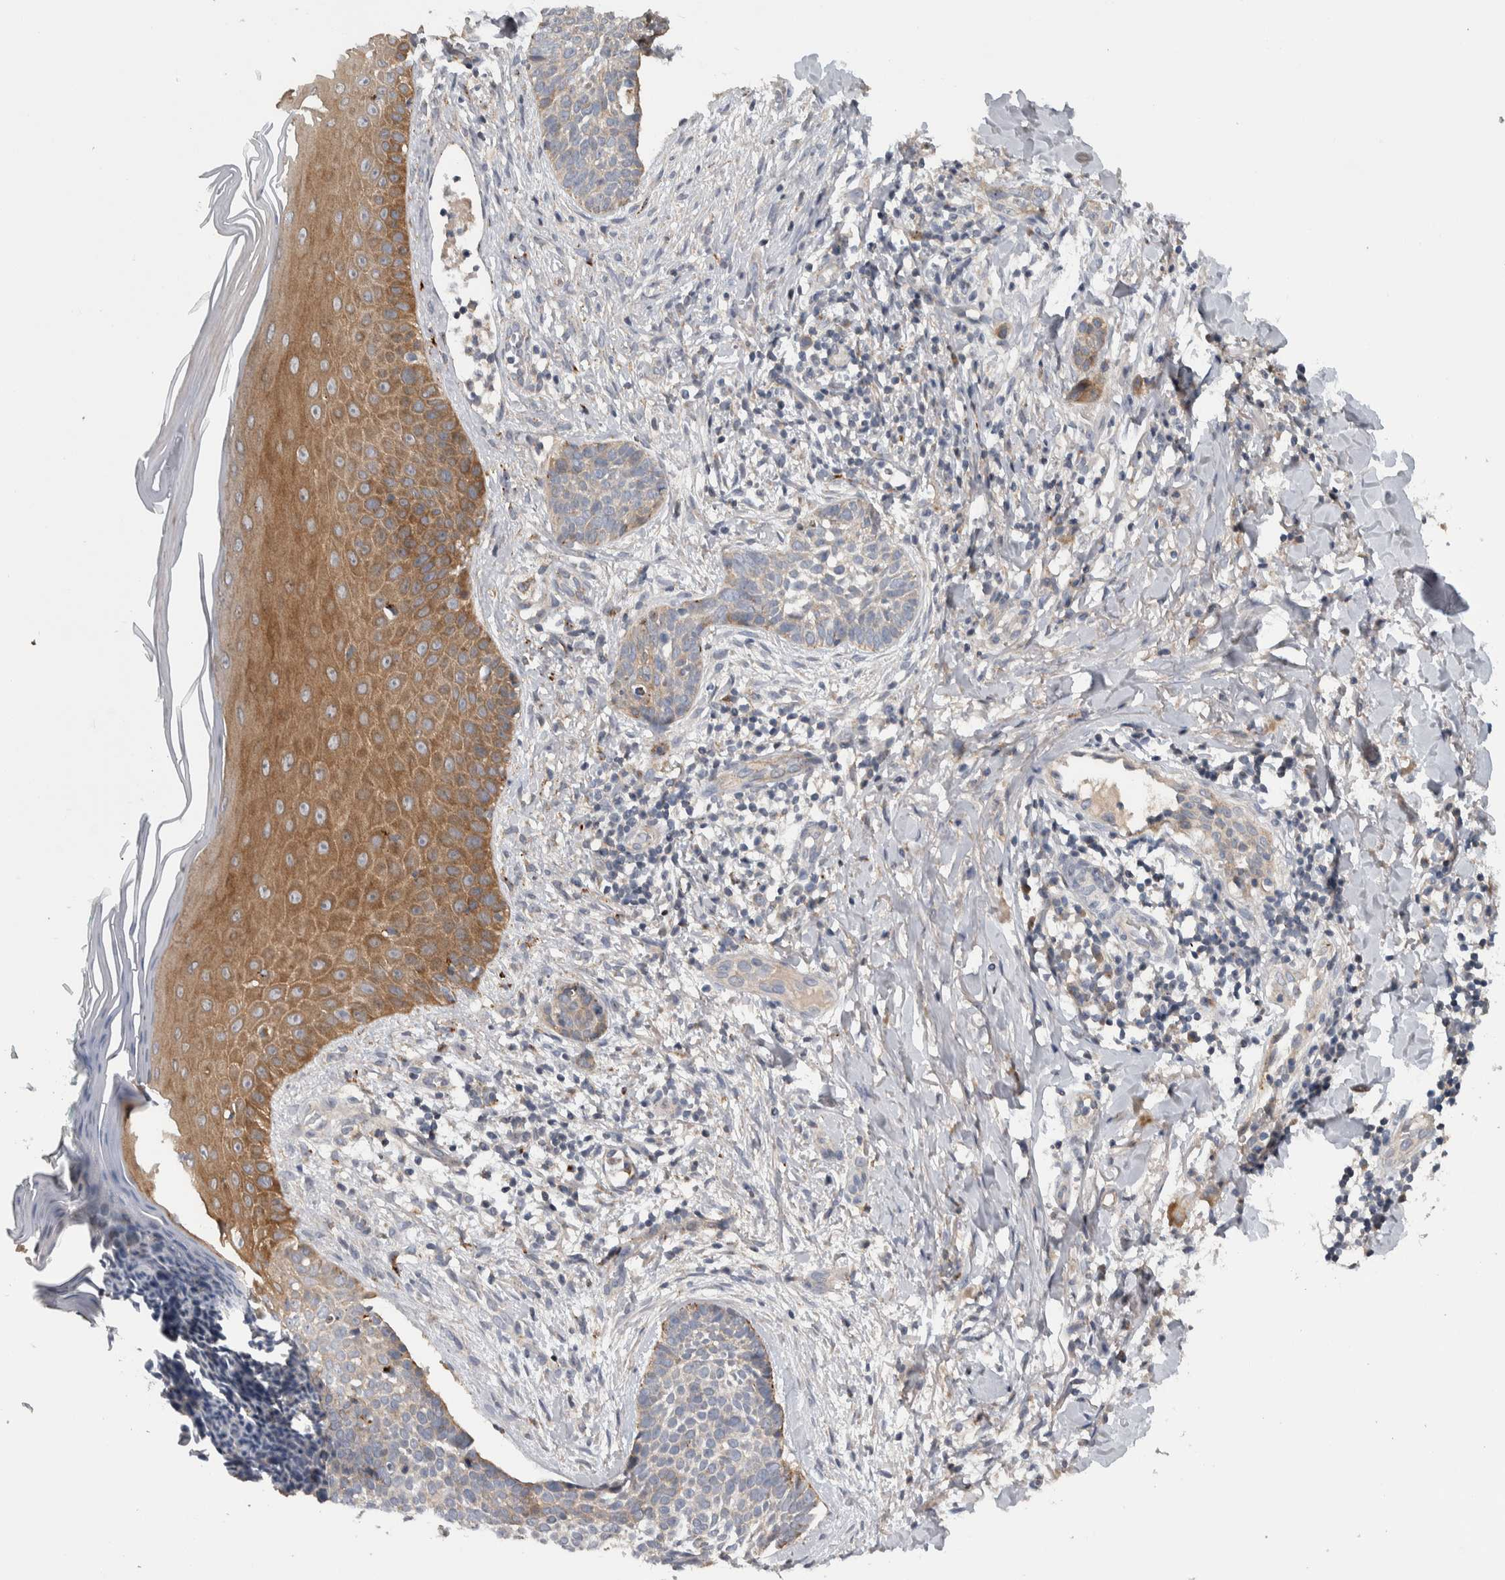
{"staining": {"intensity": "moderate", "quantity": "<25%", "location": "cytoplasmic/membranous"}, "tissue": "skin cancer", "cell_type": "Tumor cells", "image_type": "cancer", "snomed": [{"axis": "morphology", "description": "Normal tissue, NOS"}, {"axis": "morphology", "description": "Basal cell carcinoma"}, {"axis": "topography", "description": "Skin"}], "caption": "Human basal cell carcinoma (skin) stained for a protein (brown) exhibits moderate cytoplasmic/membranous positive expression in about <25% of tumor cells.", "gene": "FAM83G", "patient": {"sex": "male", "age": 67}}